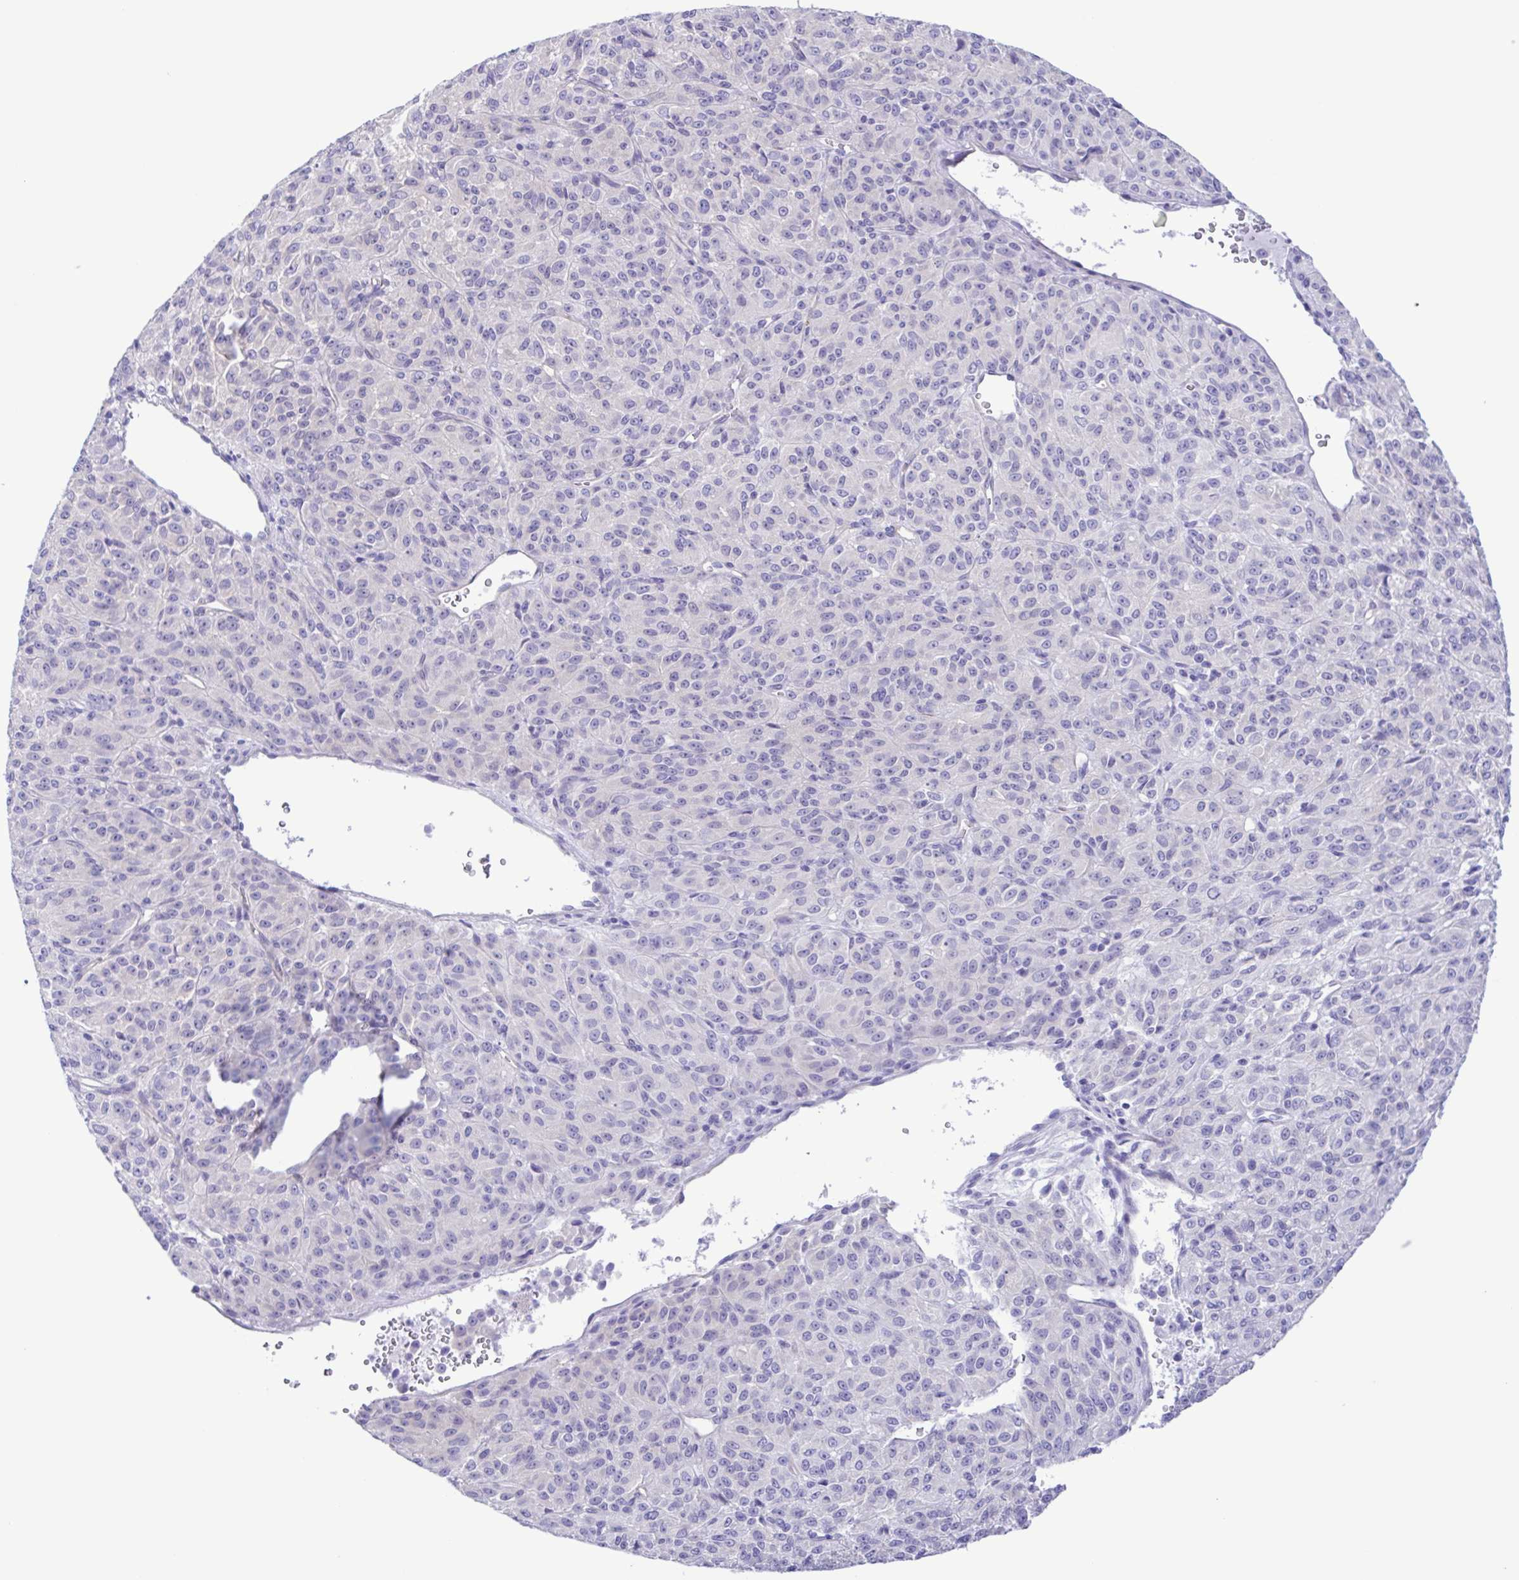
{"staining": {"intensity": "negative", "quantity": "none", "location": "none"}, "tissue": "melanoma", "cell_type": "Tumor cells", "image_type": "cancer", "snomed": [{"axis": "morphology", "description": "Malignant melanoma, Metastatic site"}, {"axis": "topography", "description": "Brain"}], "caption": "This is an immunohistochemistry (IHC) histopathology image of melanoma. There is no staining in tumor cells.", "gene": "CYP11A1", "patient": {"sex": "female", "age": 56}}